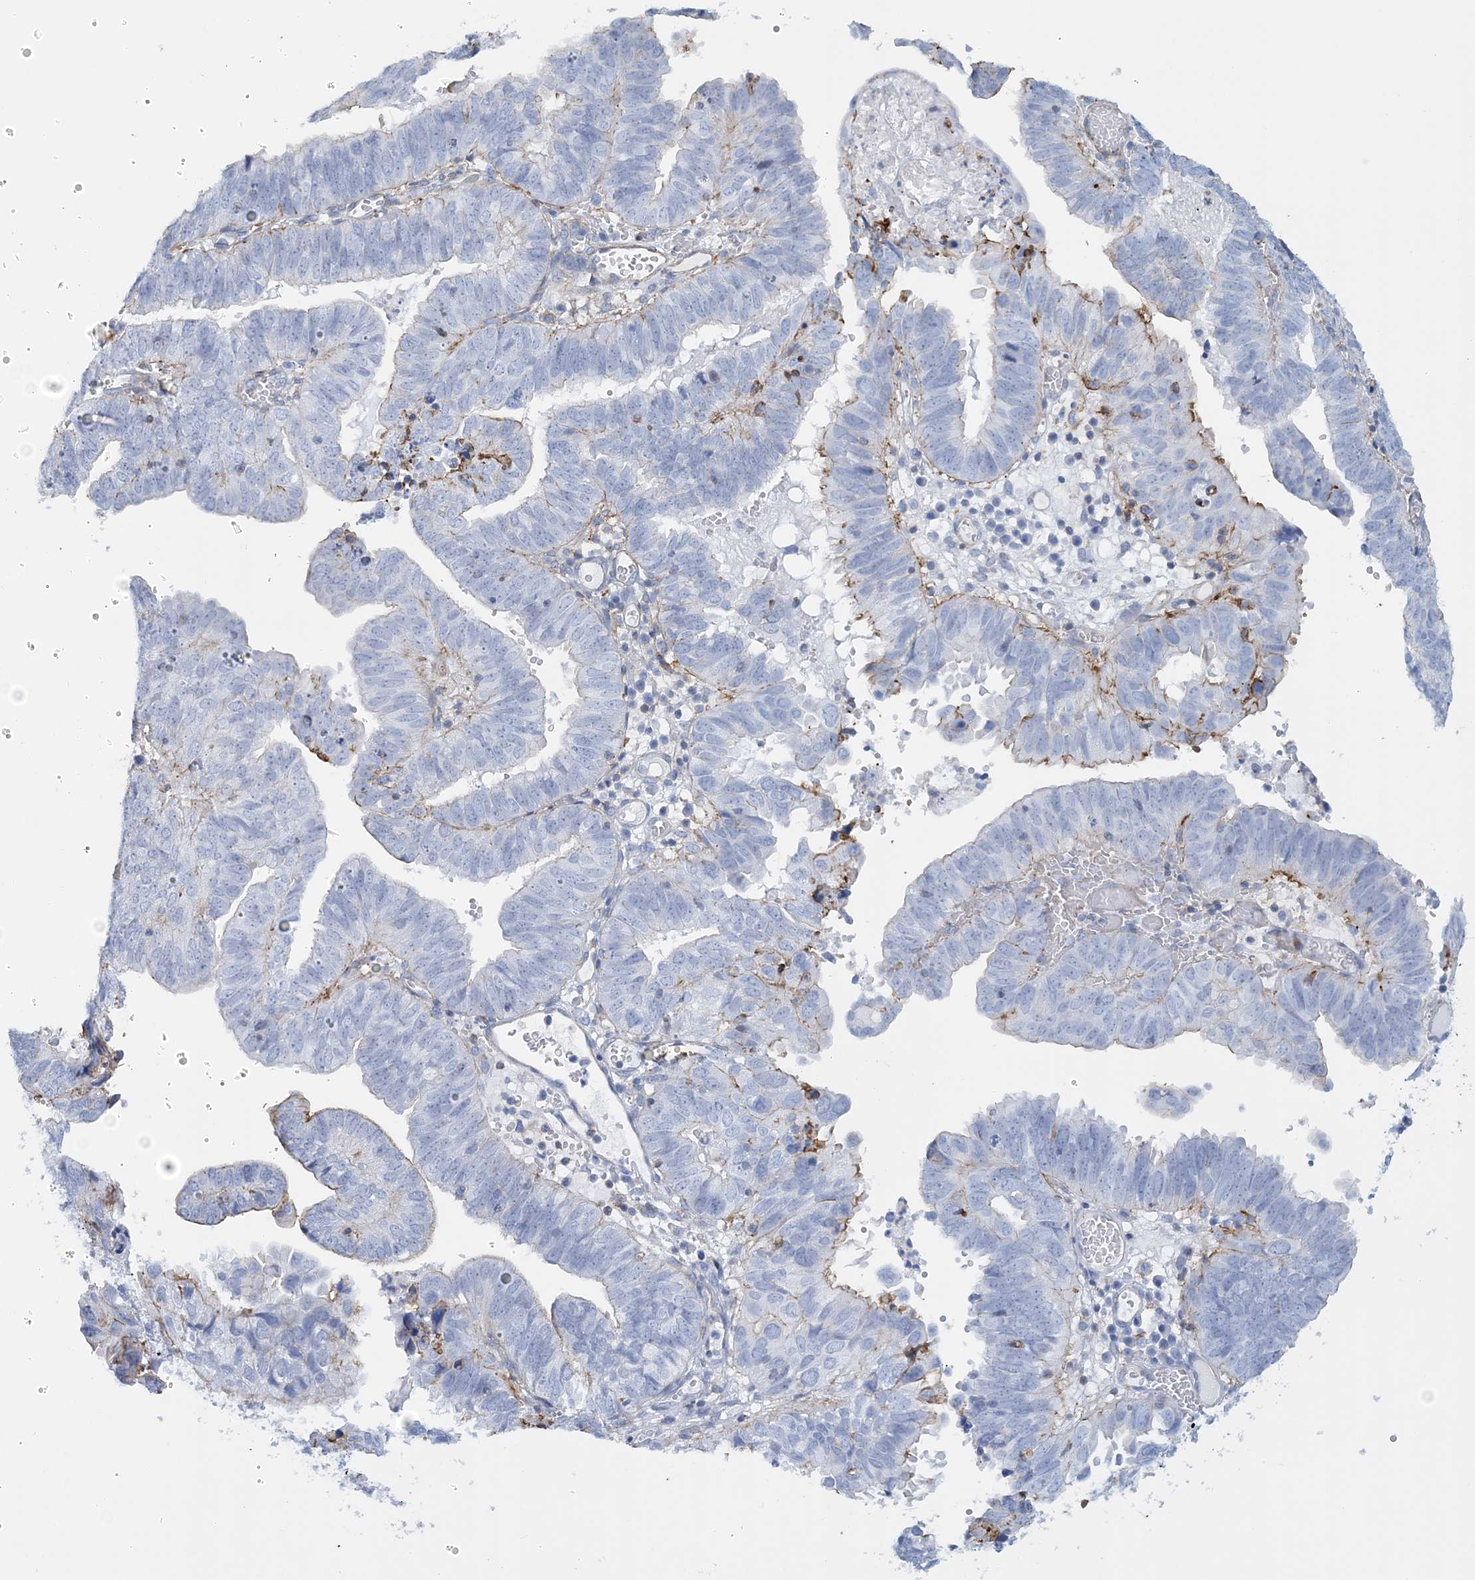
{"staining": {"intensity": "negative", "quantity": "none", "location": "none"}, "tissue": "endometrial cancer", "cell_type": "Tumor cells", "image_type": "cancer", "snomed": [{"axis": "morphology", "description": "Adenocarcinoma, NOS"}, {"axis": "topography", "description": "Uterus"}], "caption": "A micrograph of human endometrial adenocarcinoma is negative for staining in tumor cells. Brightfield microscopy of immunohistochemistry (IHC) stained with DAB (brown) and hematoxylin (blue), captured at high magnification.", "gene": "C11orf21", "patient": {"sex": "female", "age": 77}}